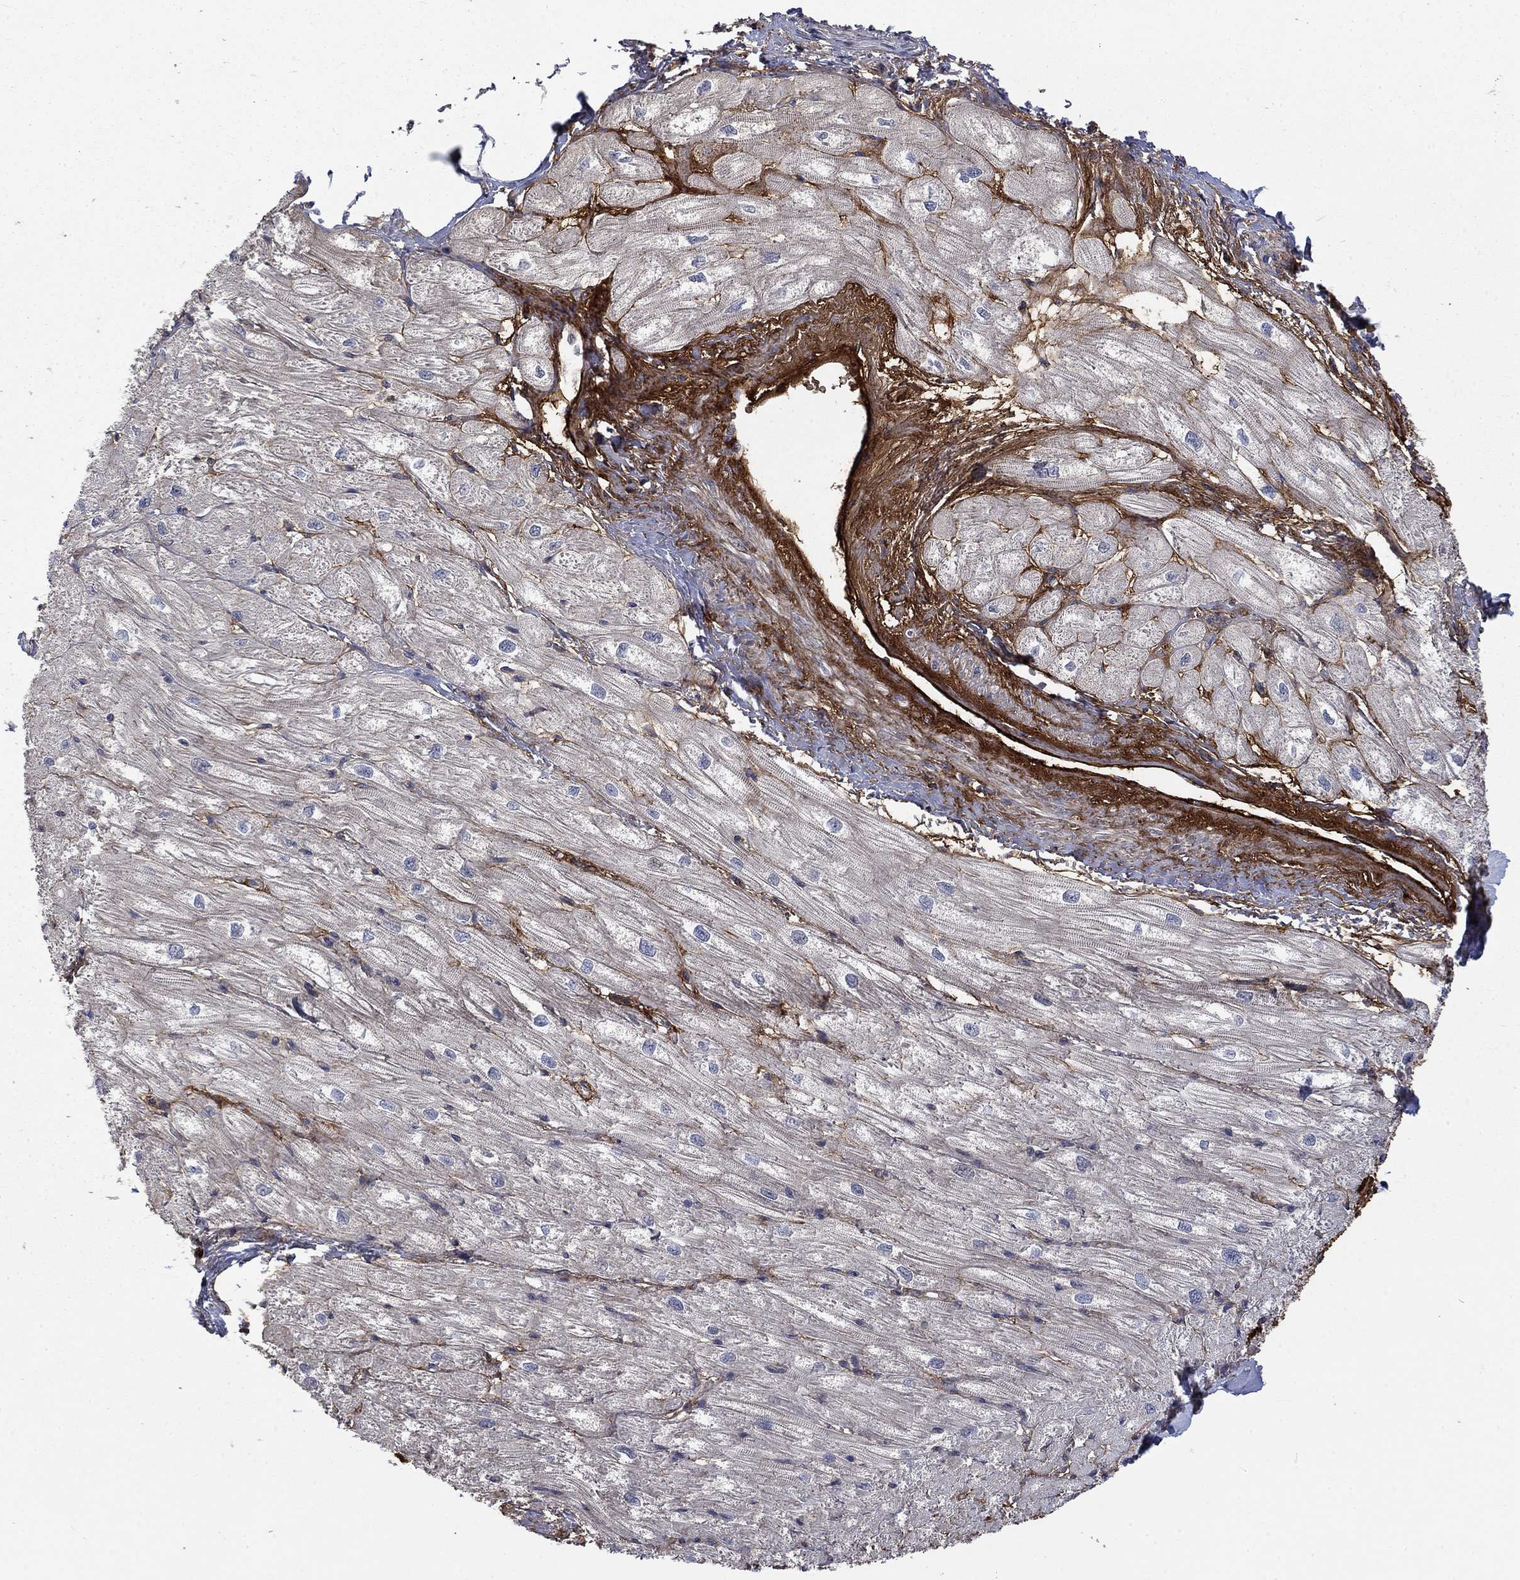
{"staining": {"intensity": "weak", "quantity": "25%-75%", "location": "cytoplasmic/membranous"}, "tissue": "heart muscle", "cell_type": "Cardiomyocytes", "image_type": "normal", "snomed": [{"axis": "morphology", "description": "Normal tissue, NOS"}, {"axis": "topography", "description": "Heart"}], "caption": "Immunohistochemical staining of normal human heart muscle shows weak cytoplasmic/membranous protein staining in approximately 25%-75% of cardiomyocytes.", "gene": "VCAN", "patient": {"sex": "male", "age": 57}}